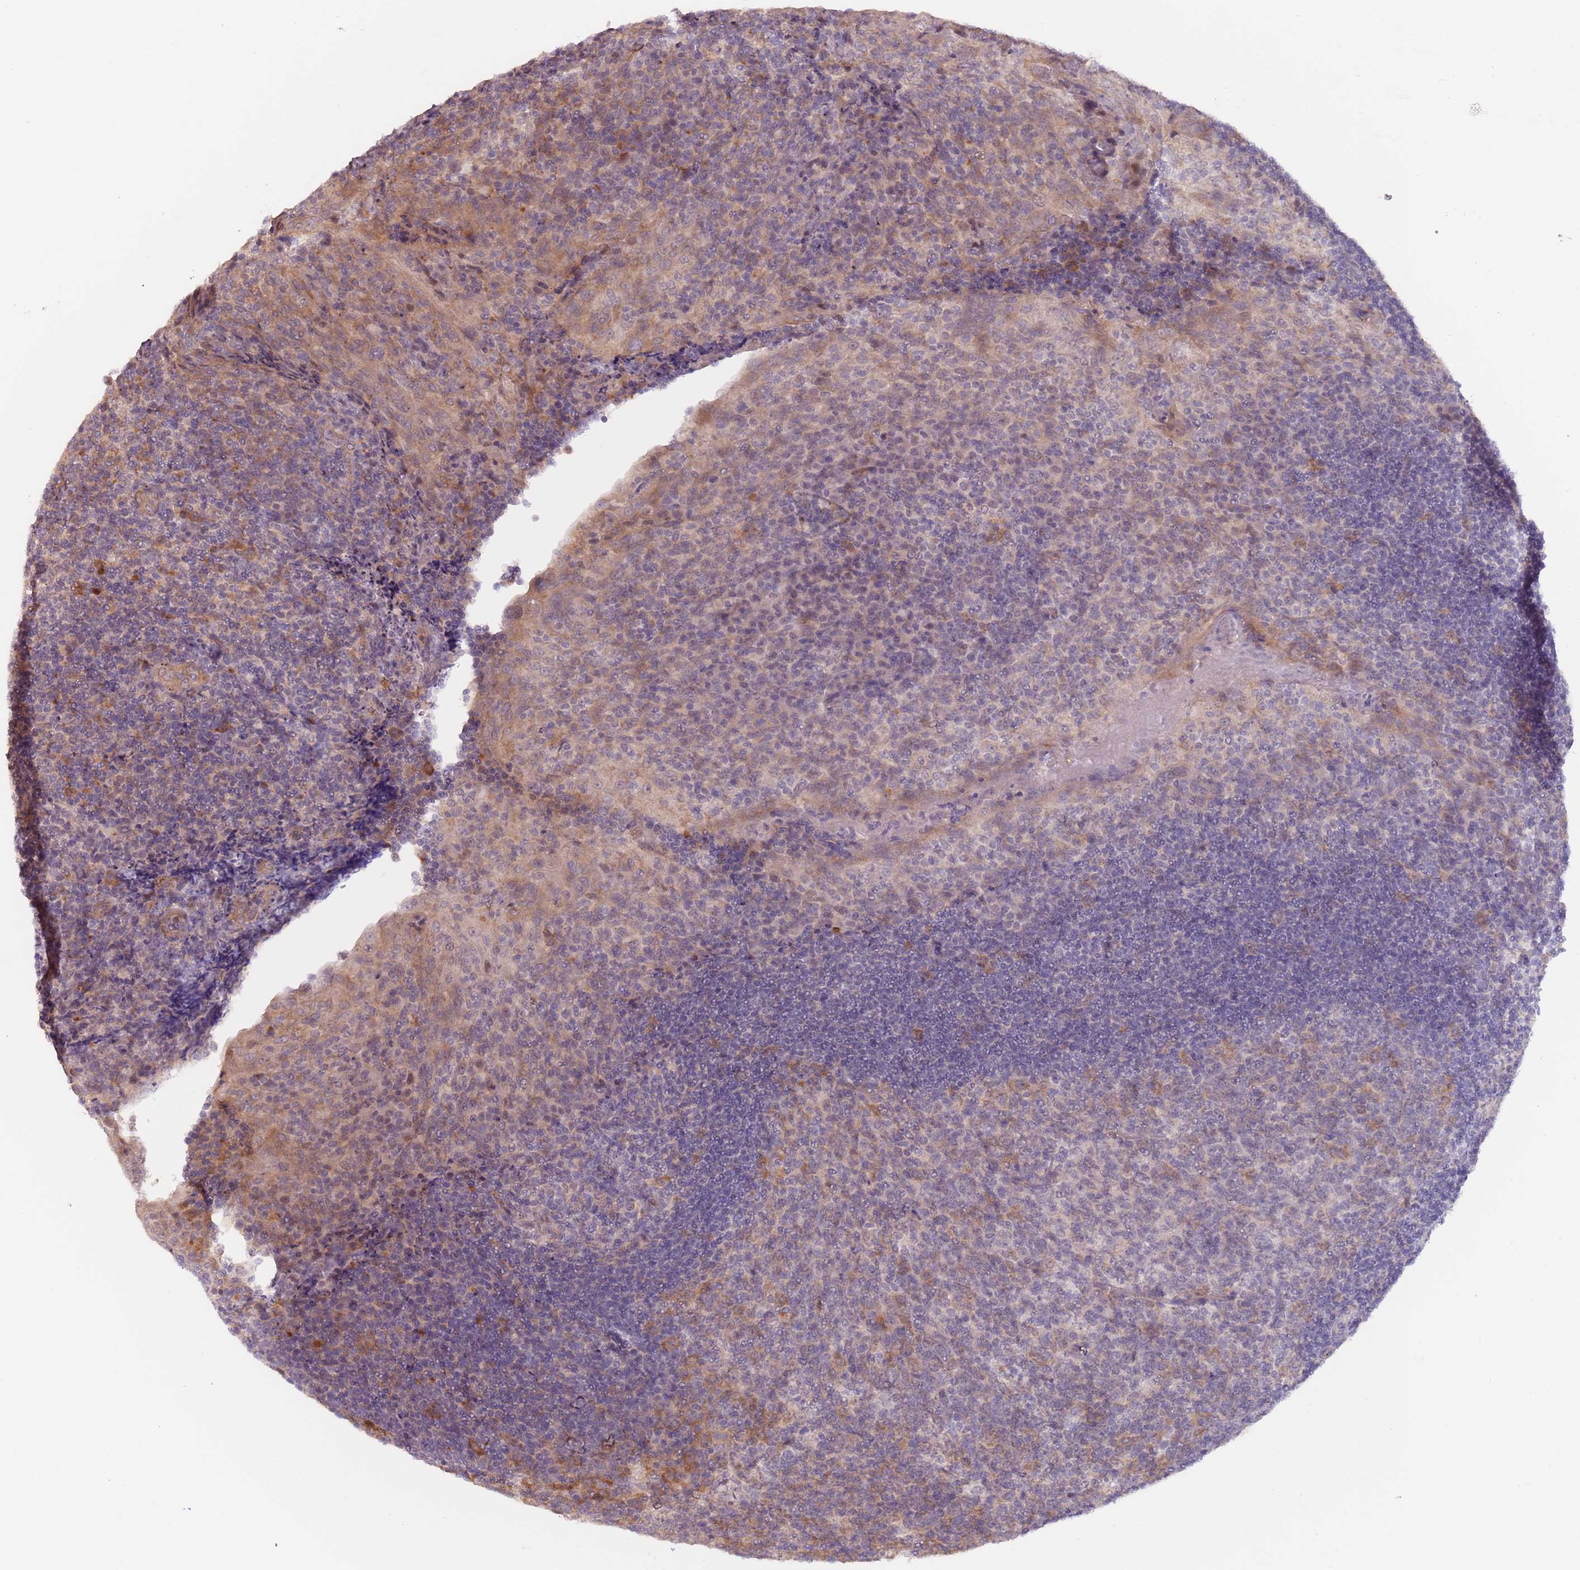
{"staining": {"intensity": "moderate", "quantity": "<25%", "location": "cytoplasmic/membranous"}, "tissue": "tonsil", "cell_type": "Germinal center cells", "image_type": "normal", "snomed": [{"axis": "morphology", "description": "Normal tissue, NOS"}, {"axis": "topography", "description": "Tonsil"}], "caption": "Protein expression analysis of unremarkable human tonsil reveals moderate cytoplasmic/membranous expression in about <25% of germinal center cells. The protein is shown in brown color, while the nuclei are stained blue.", "gene": "LDHD", "patient": {"sex": "male", "age": 17}}